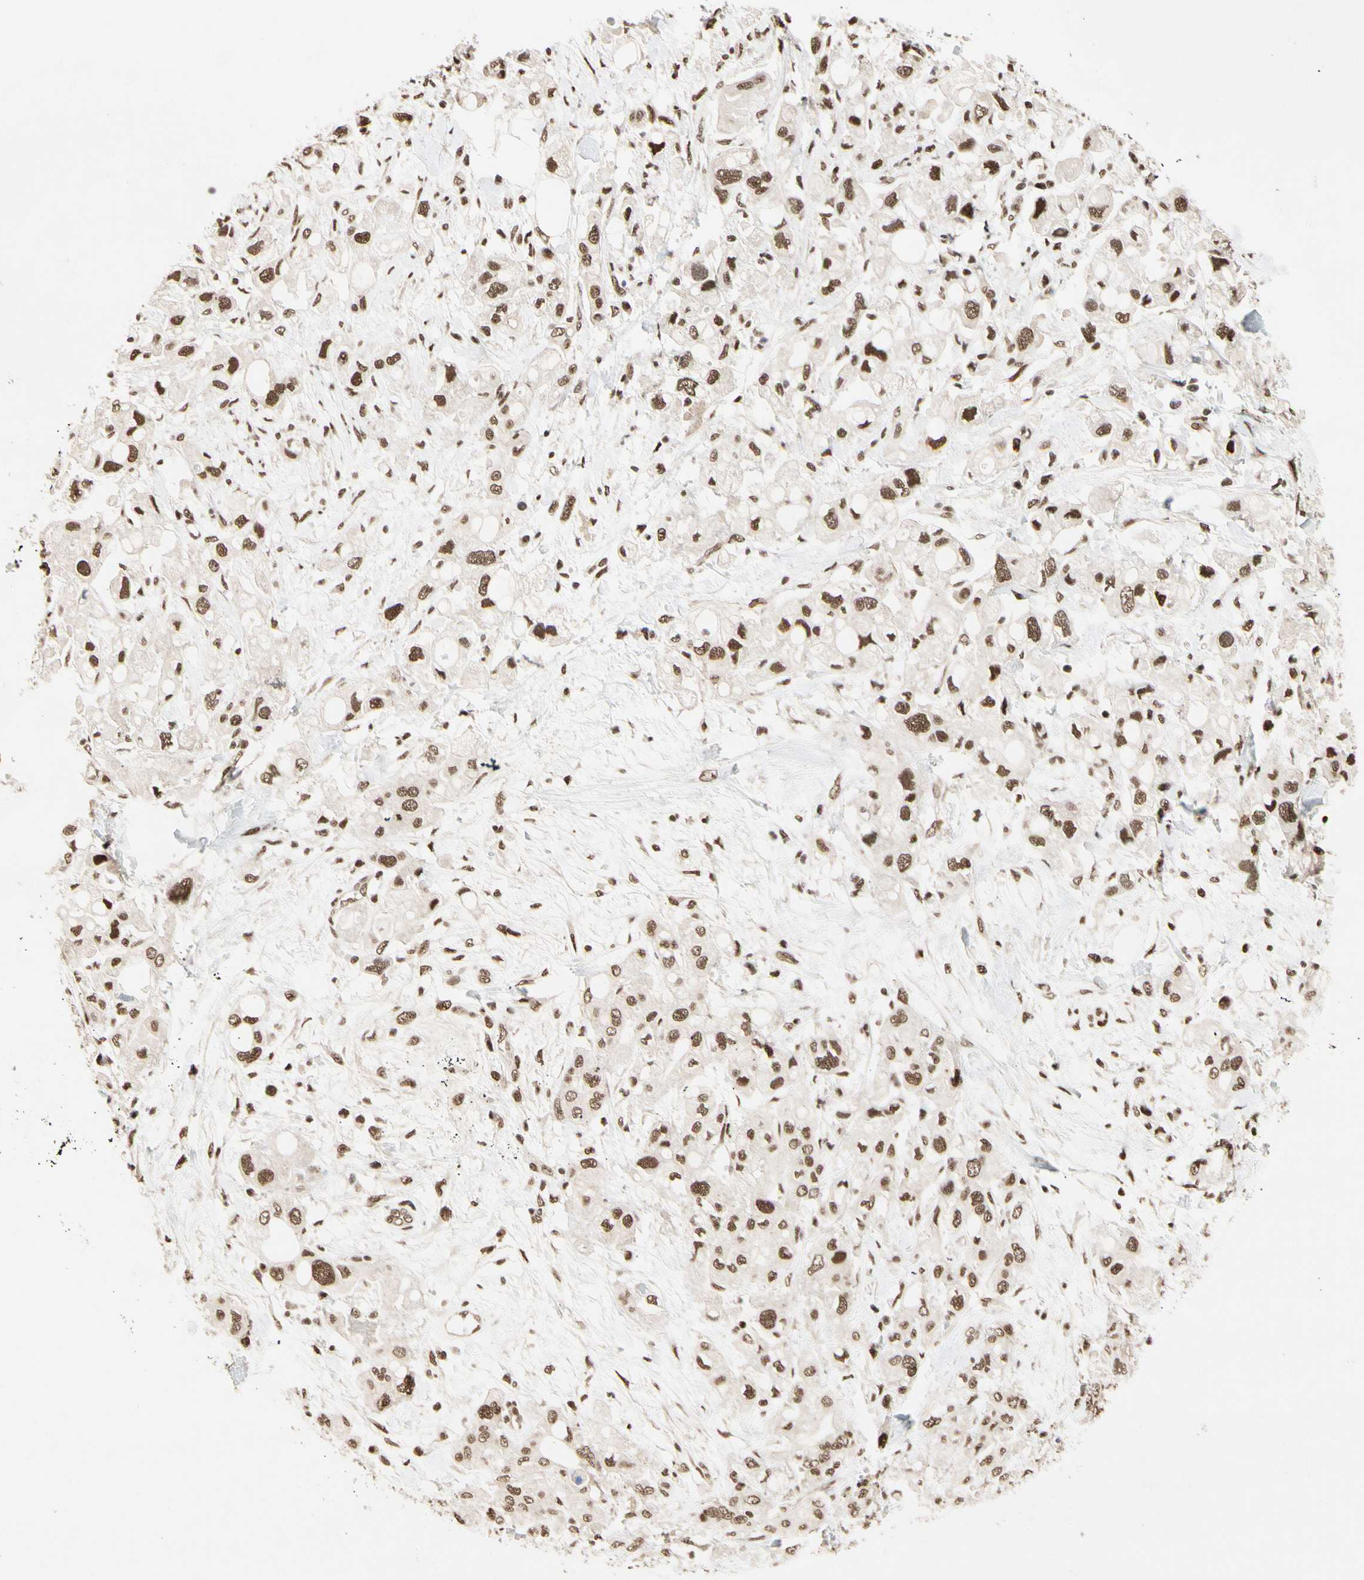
{"staining": {"intensity": "moderate", "quantity": ">75%", "location": "nuclear"}, "tissue": "pancreatic cancer", "cell_type": "Tumor cells", "image_type": "cancer", "snomed": [{"axis": "morphology", "description": "Adenocarcinoma, NOS"}, {"axis": "topography", "description": "Pancreas"}], "caption": "Tumor cells display medium levels of moderate nuclear positivity in about >75% of cells in human pancreatic cancer.", "gene": "CHAMP1", "patient": {"sex": "female", "age": 56}}